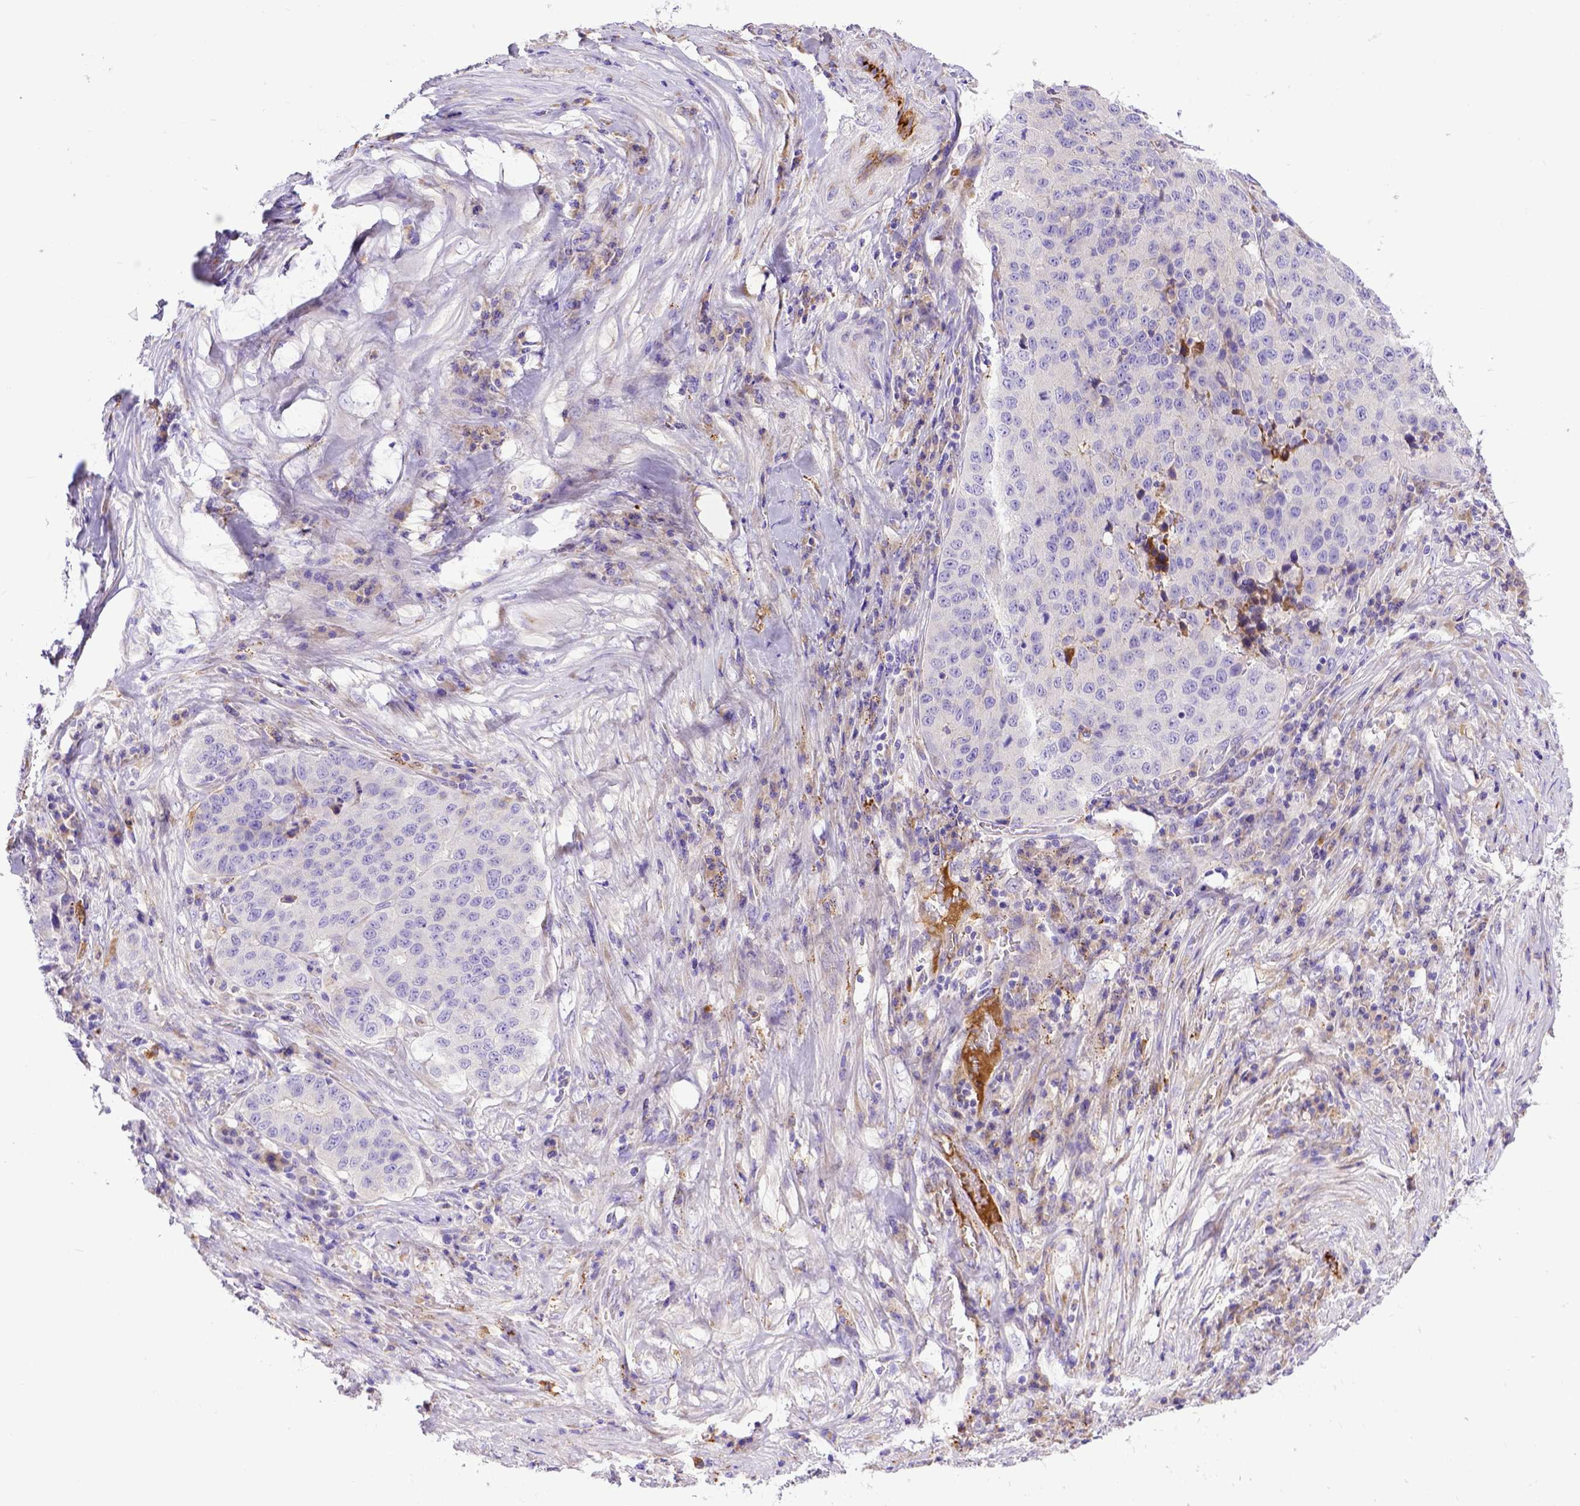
{"staining": {"intensity": "negative", "quantity": "none", "location": "none"}, "tissue": "stomach cancer", "cell_type": "Tumor cells", "image_type": "cancer", "snomed": [{"axis": "morphology", "description": "Adenocarcinoma, NOS"}, {"axis": "topography", "description": "Stomach"}], "caption": "Immunohistochemistry histopathology image of neoplastic tissue: stomach cancer stained with DAB (3,3'-diaminobenzidine) displays no significant protein staining in tumor cells.", "gene": "CFAP300", "patient": {"sex": "male", "age": 71}}